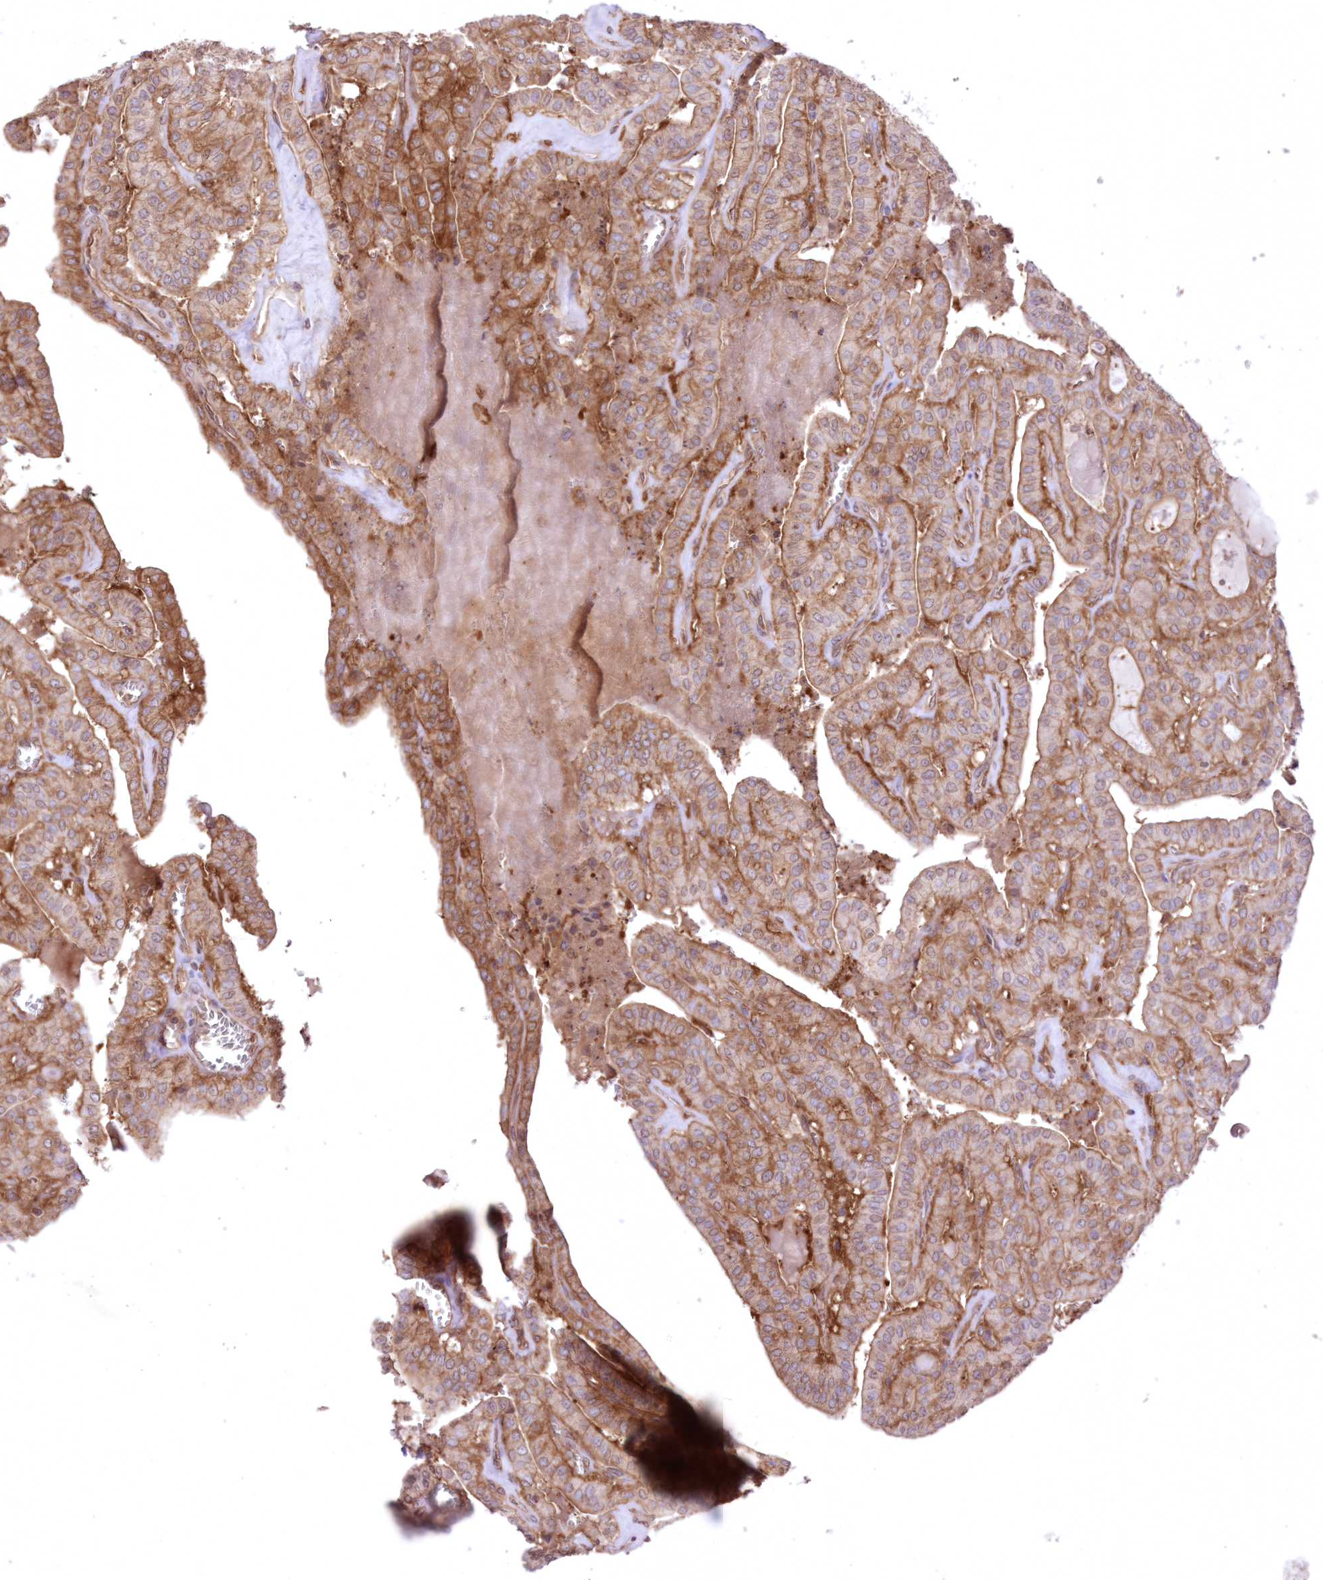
{"staining": {"intensity": "moderate", "quantity": ">75%", "location": "cytoplasmic/membranous"}, "tissue": "thyroid cancer", "cell_type": "Tumor cells", "image_type": "cancer", "snomed": [{"axis": "morphology", "description": "Papillary adenocarcinoma, NOS"}, {"axis": "topography", "description": "Thyroid gland"}], "caption": "Tumor cells show medium levels of moderate cytoplasmic/membranous positivity in approximately >75% of cells in thyroid papillary adenocarcinoma. The staining was performed using DAB to visualize the protein expression in brown, while the nuclei were stained in blue with hematoxylin (Magnification: 20x).", "gene": "FCHO2", "patient": {"sex": "male", "age": 52}}